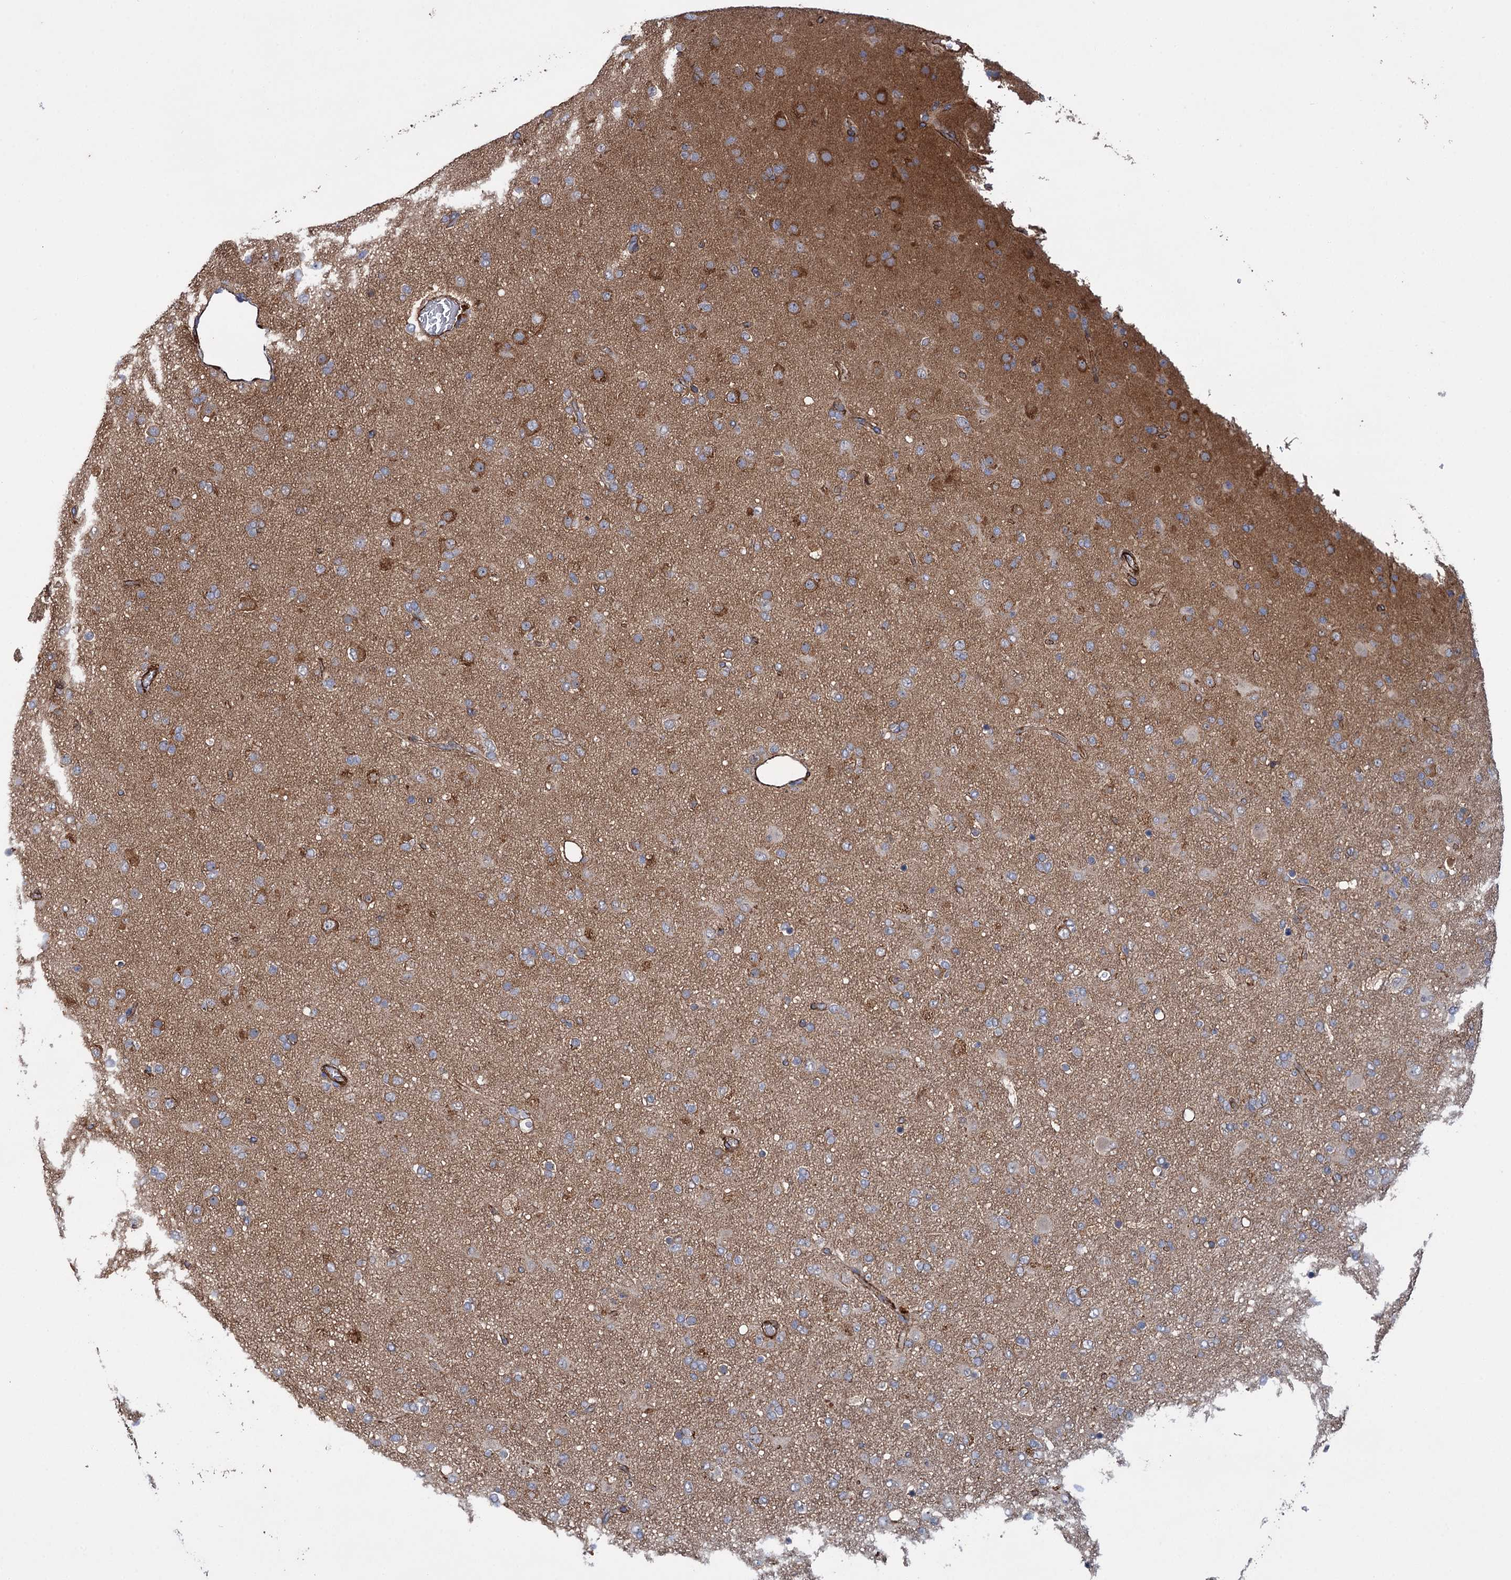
{"staining": {"intensity": "moderate", "quantity": "<25%", "location": "cytoplasmic/membranous"}, "tissue": "glioma", "cell_type": "Tumor cells", "image_type": "cancer", "snomed": [{"axis": "morphology", "description": "Glioma, malignant, Low grade"}, {"axis": "topography", "description": "Brain"}], "caption": "Malignant low-grade glioma tissue demonstrates moderate cytoplasmic/membranous expression in about <25% of tumor cells", "gene": "SPATS2", "patient": {"sex": "male", "age": 65}}